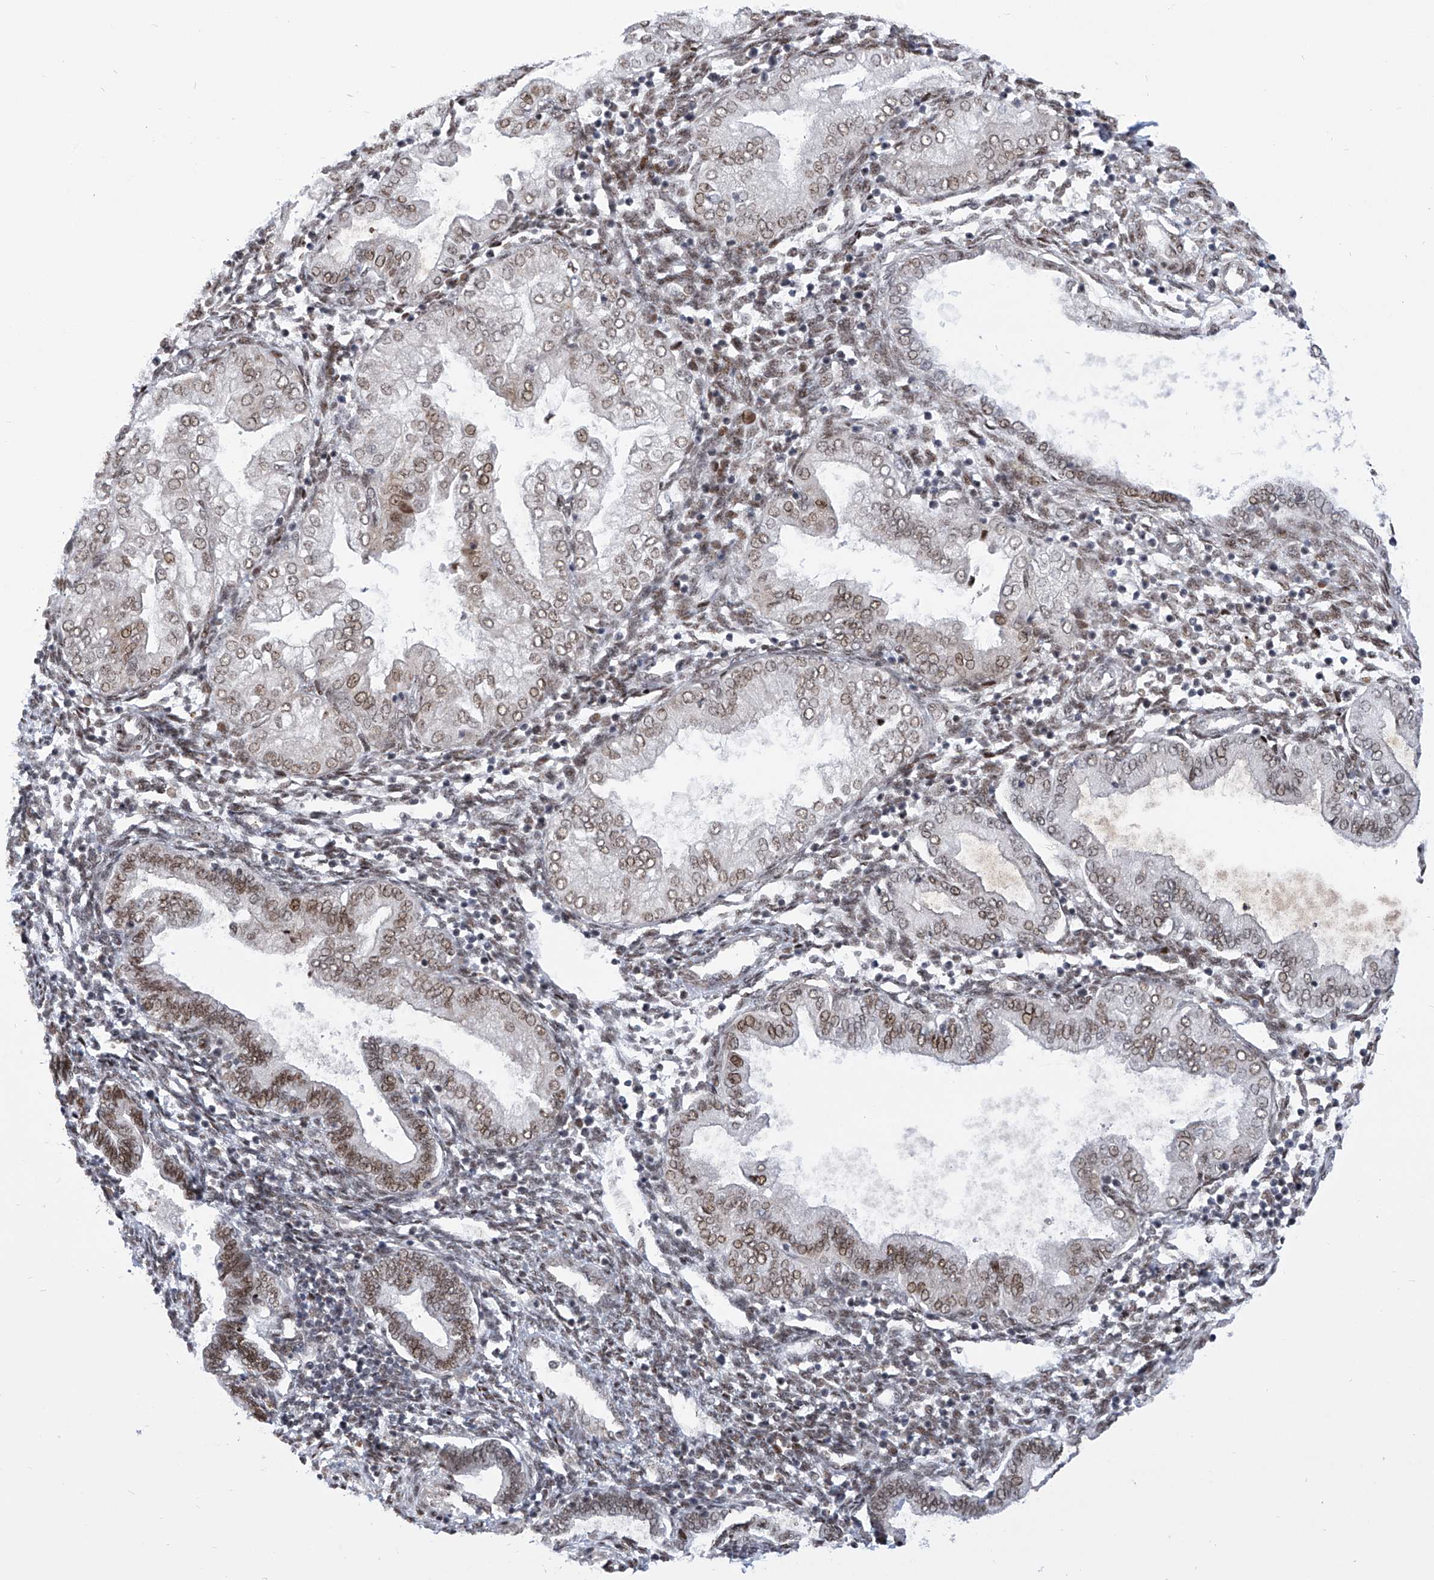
{"staining": {"intensity": "weak", "quantity": "25%-75%", "location": "nuclear"}, "tissue": "endometrium", "cell_type": "Cells in endometrial stroma", "image_type": "normal", "snomed": [{"axis": "morphology", "description": "Normal tissue, NOS"}, {"axis": "topography", "description": "Endometrium"}], "caption": "Immunohistochemistry (IHC) (DAB (3,3'-diaminobenzidine)) staining of benign human endometrium exhibits weak nuclear protein staining in about 25%-75% of cells in endometrial stroma.", "gene": "CEP290", "patient": {"sex": "female", "age": 53}}